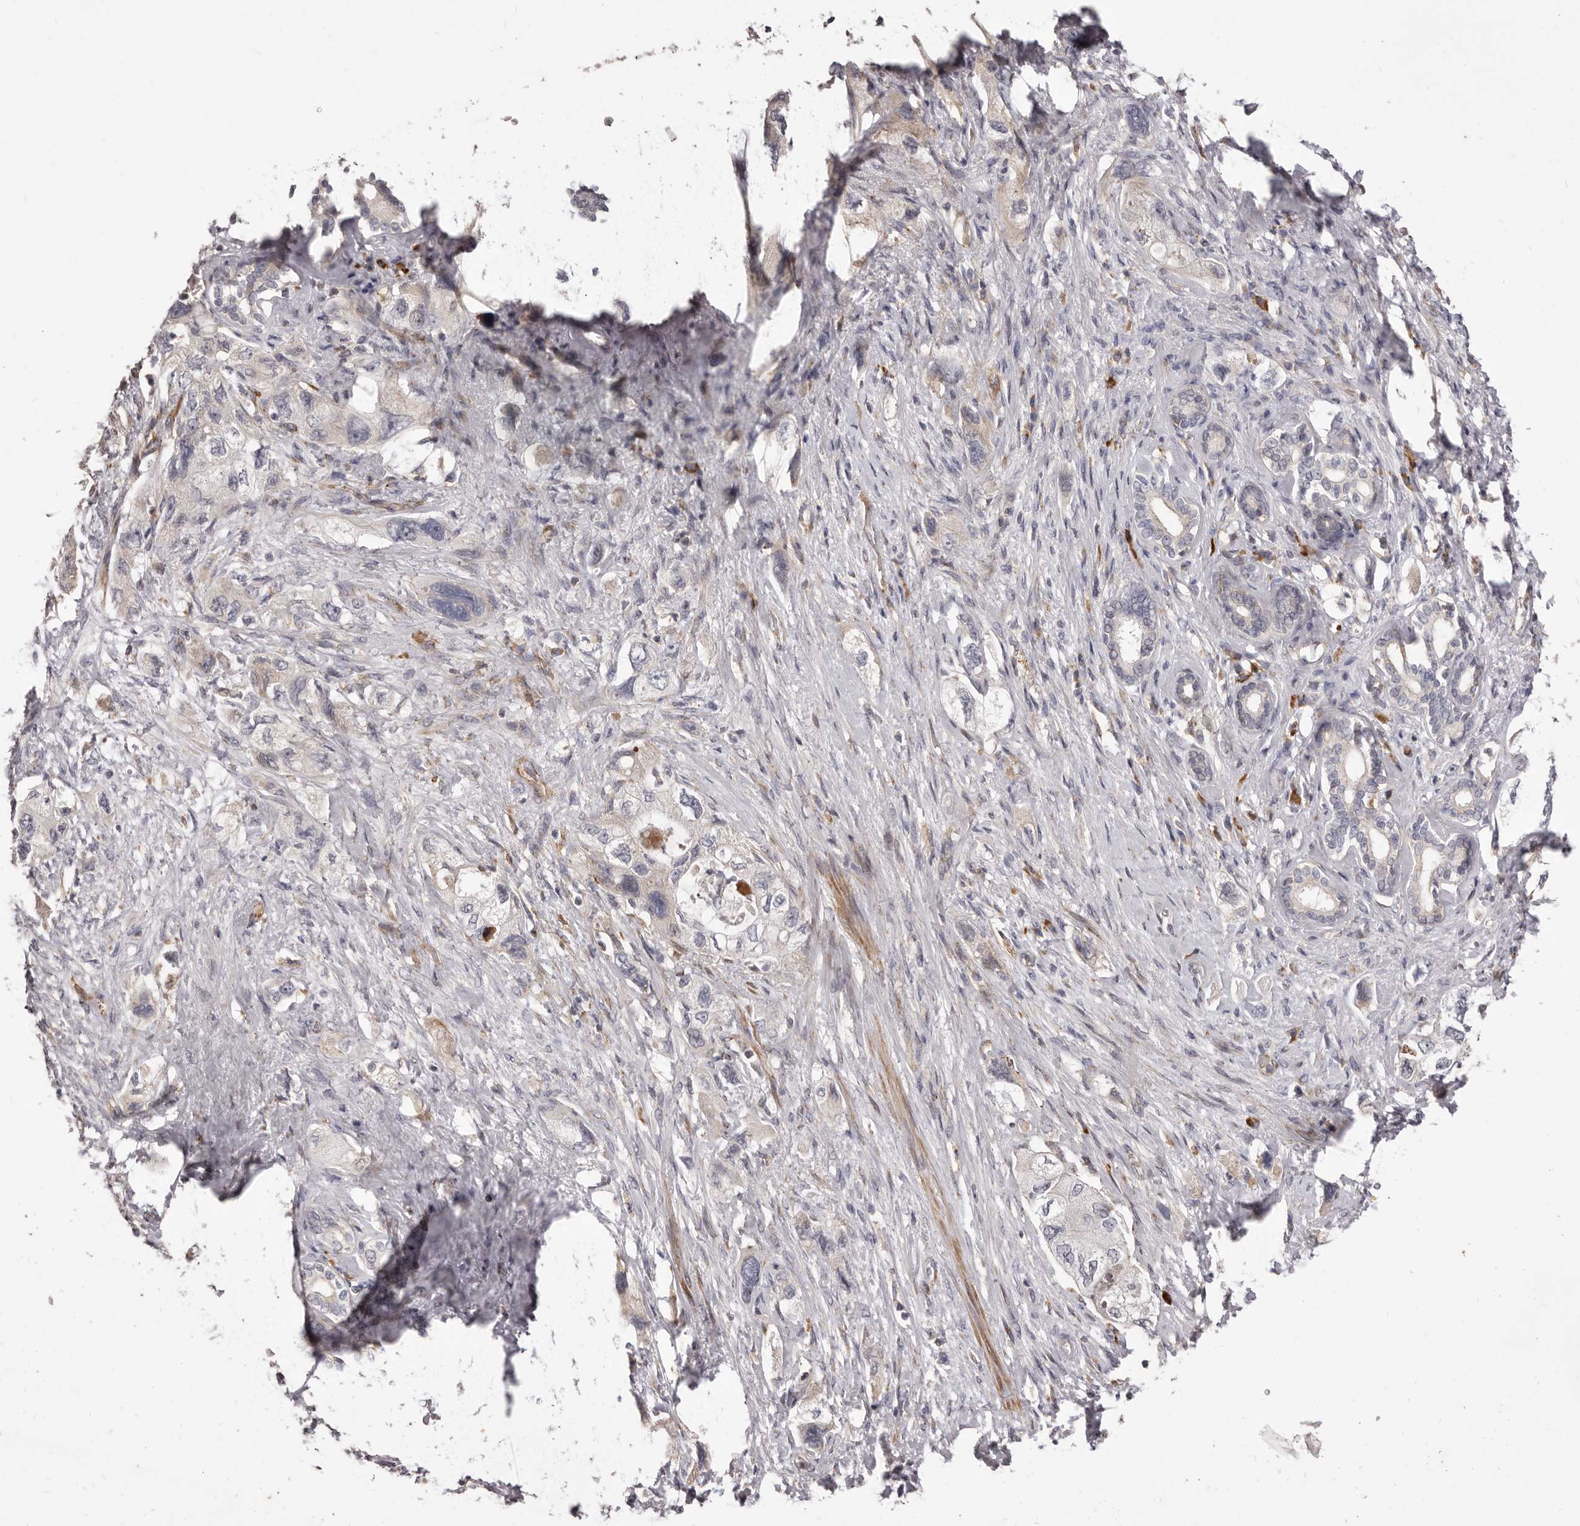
{"staining": {"intensity": "negative", "quantity": "none", "location": "none"}, "tissue": "pancreatic cancer", "cell_type": "Tumor cells", "image_type": "cancer", "snomed": [{"axis": "morphology", "description": "Adenocarcinoma, NOS"}, {"axis": "topography", "description": "Pancreas"}], "caption": "Immunohistochemical staining of pancreatic cancer exhibits no significant staining in tumor cells.", "gene": "ALPK1", "patient": {"sex": "female", "age": 73}}